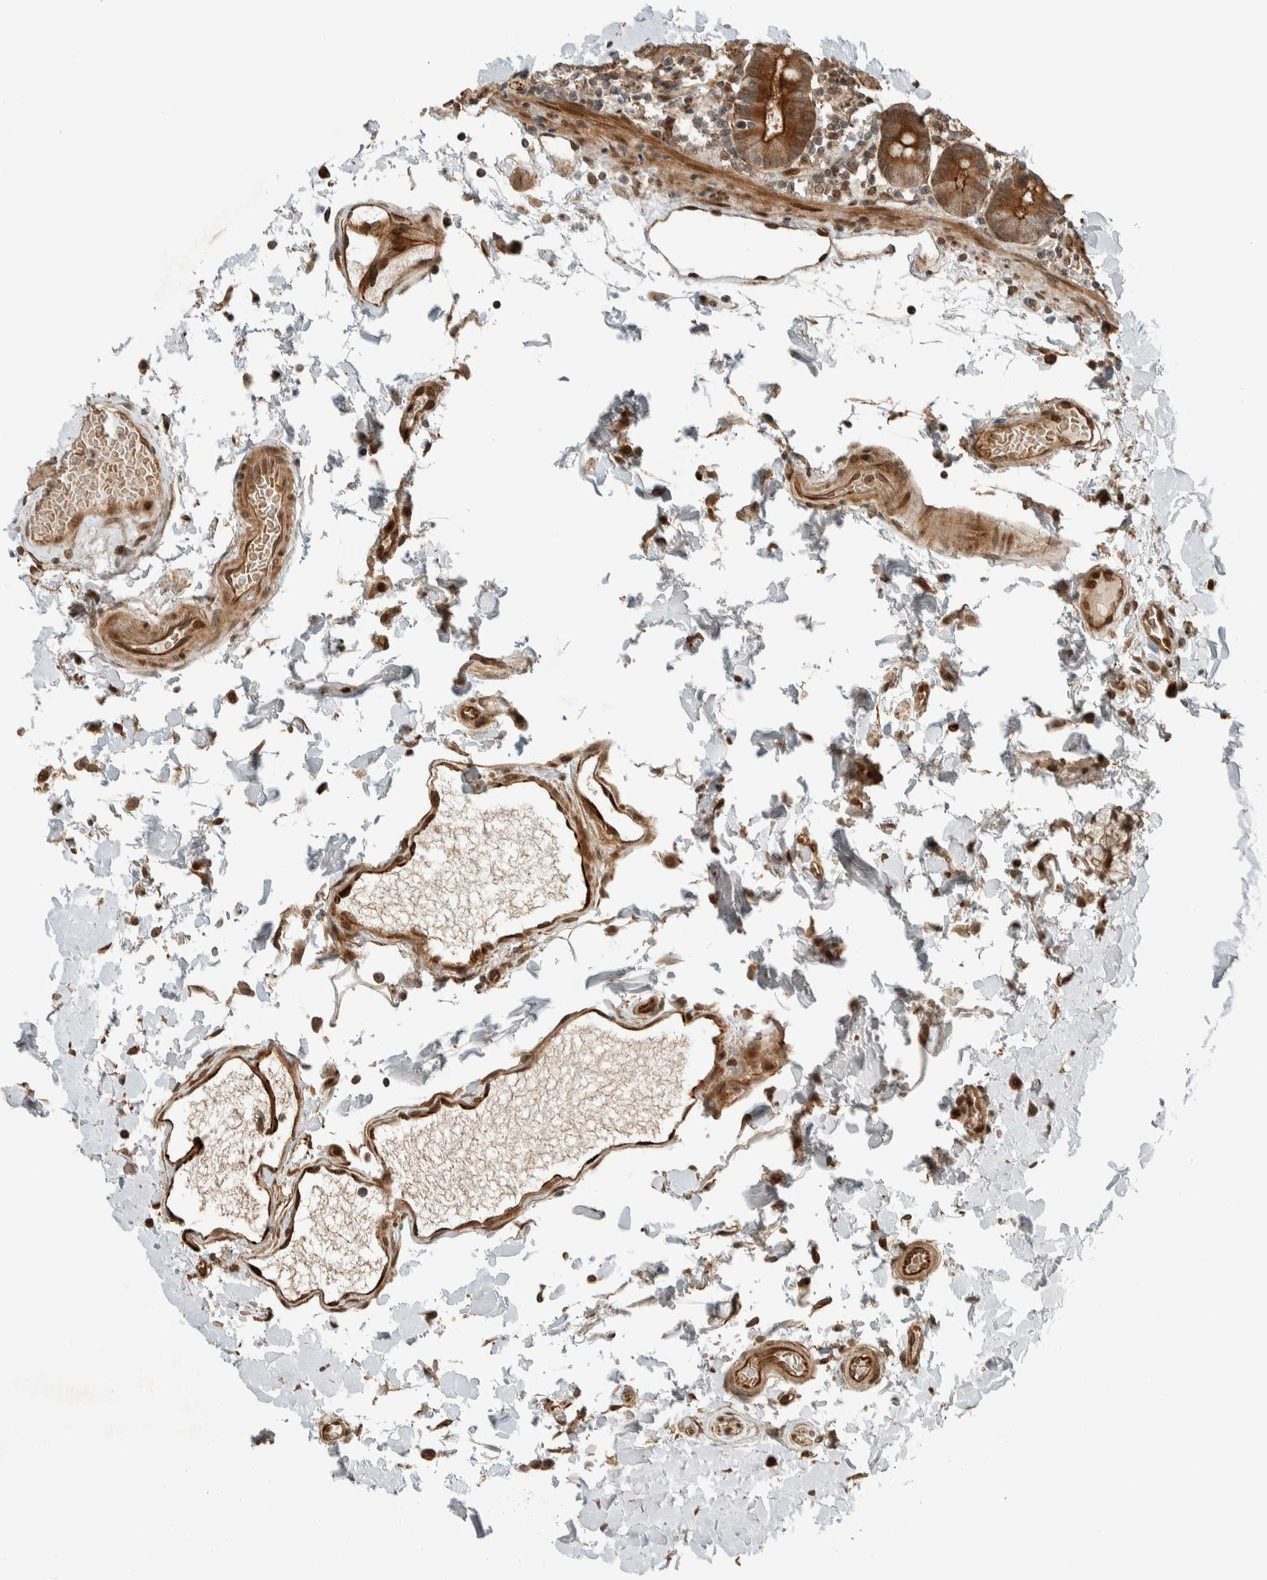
{"staining": {"intensity": "strong", "quantity": ">75%", "location": "cytoplasmic/membranous"}, "tissue": "duodenum", "cell_type": "Glandular cells", "image_type": "normal", "snomed": [{"axis": "morphology", "description": "Normal tissue, NOS"}, {"axis": "topography", "description": "Small intestine, NOS"}], "caption": "Protein expression analysis of normal human duodenum reveals strong cytoplasmic/membranous expression in about >75% of glandular cells. (brown staining indicates protein expression, while blue staining denotes nuclei).", "gene": "STXBP4", "patient": {"sex": "female", "age": 71}}